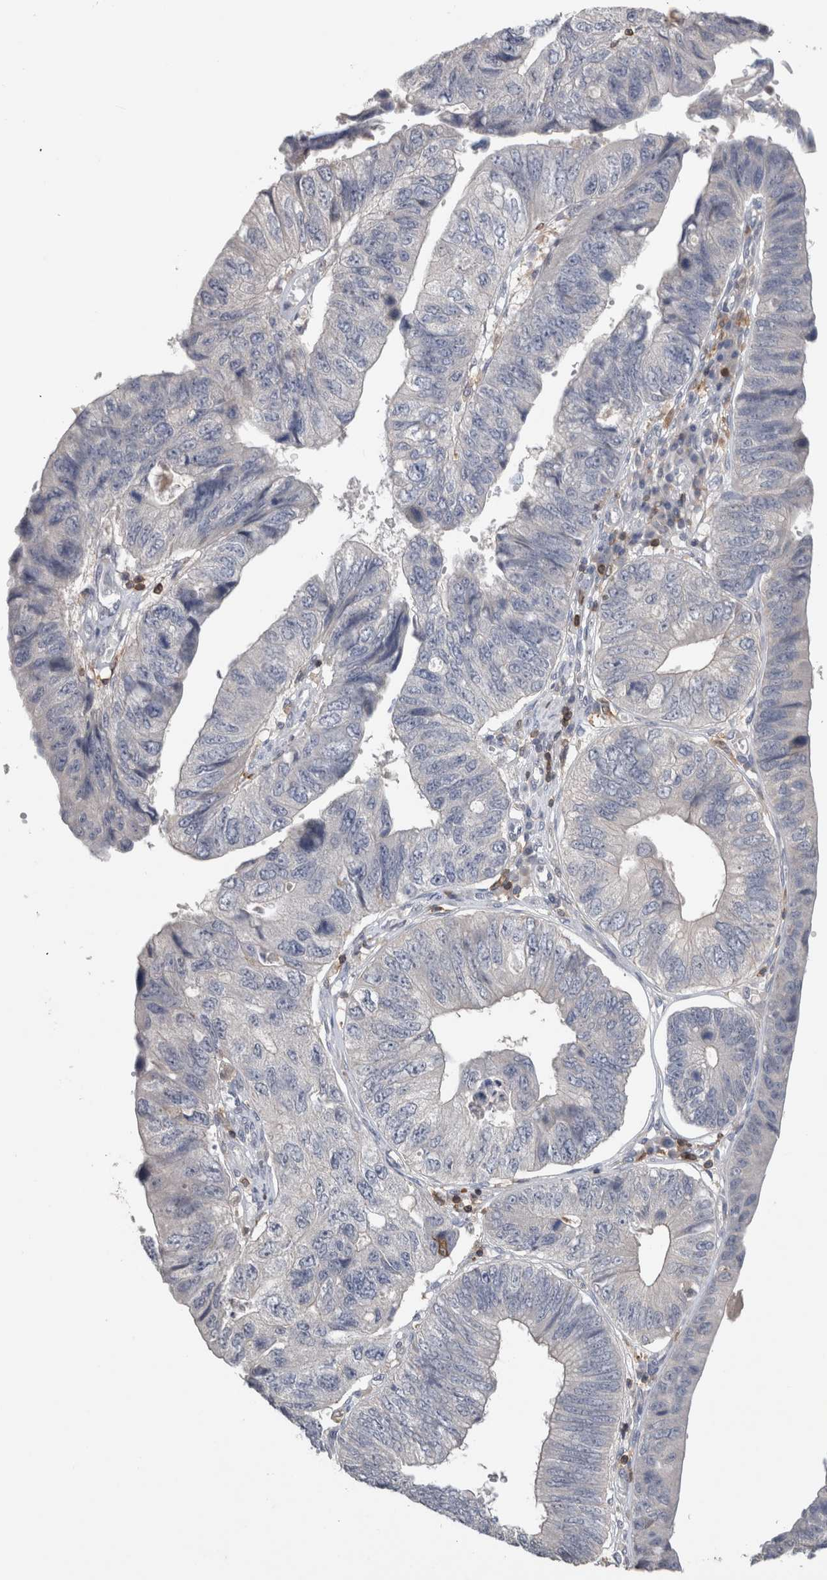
{"staining": {"intensity": "negative", "quantity": "none", "location": "none"}, "tissue": "stomach cancer", "cell_type": "Tumor cells", "image_type": "cancer", "snomed": [{"axis": "morphology", "description": "Adenocarcinoma, NOS"}, {"axis": "topography", "description": "Stomach"}], "caption": "Immunohistochemistry histopathology image of adenocarcinoma (stomach) stained for a protein (brown), which shows no positivity in tumor cells.", "gene": "GFRA2", "patient": {"sex": "male", "age": 59}}